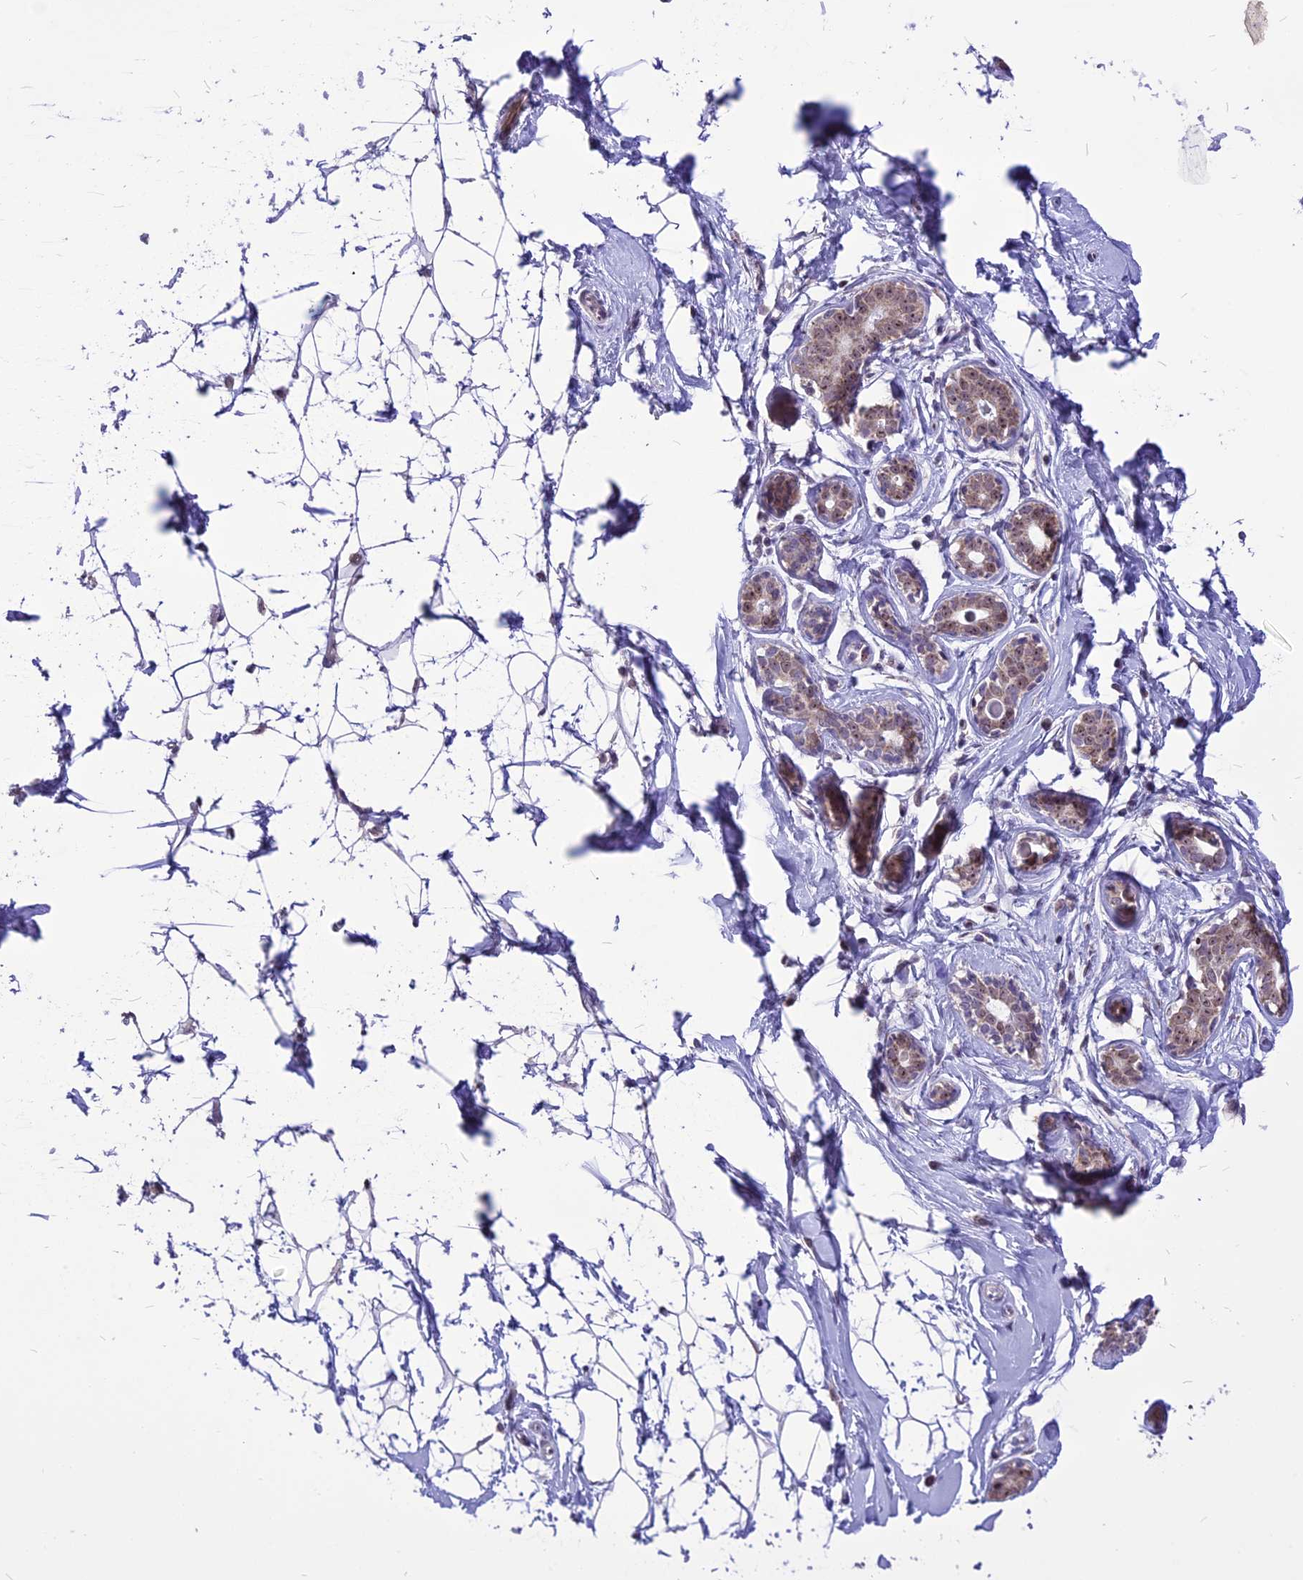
{"staining": {"intensity": "negative", "quantity": "none", "location": "none"}, "tissue": "breast", "cell_type": "Adipocytes", "image_type": "normal", "snomed": [{"axis": "morphology", "description": "Normal tissue, NOS"}, {"axis": "morphology", "description": "Adenoma, NOS"}, {"axis": "topography", "description": "Breast"}], "caption": "Image shows no significant protein expression in adipocytes of normal breast. (DAB (3,3'-diaminobenzidine) IHC visualized using brightfield microscopy, high magnification).", "gene": "CMSS1", "patient": {"sex": "female", "age": 23}}